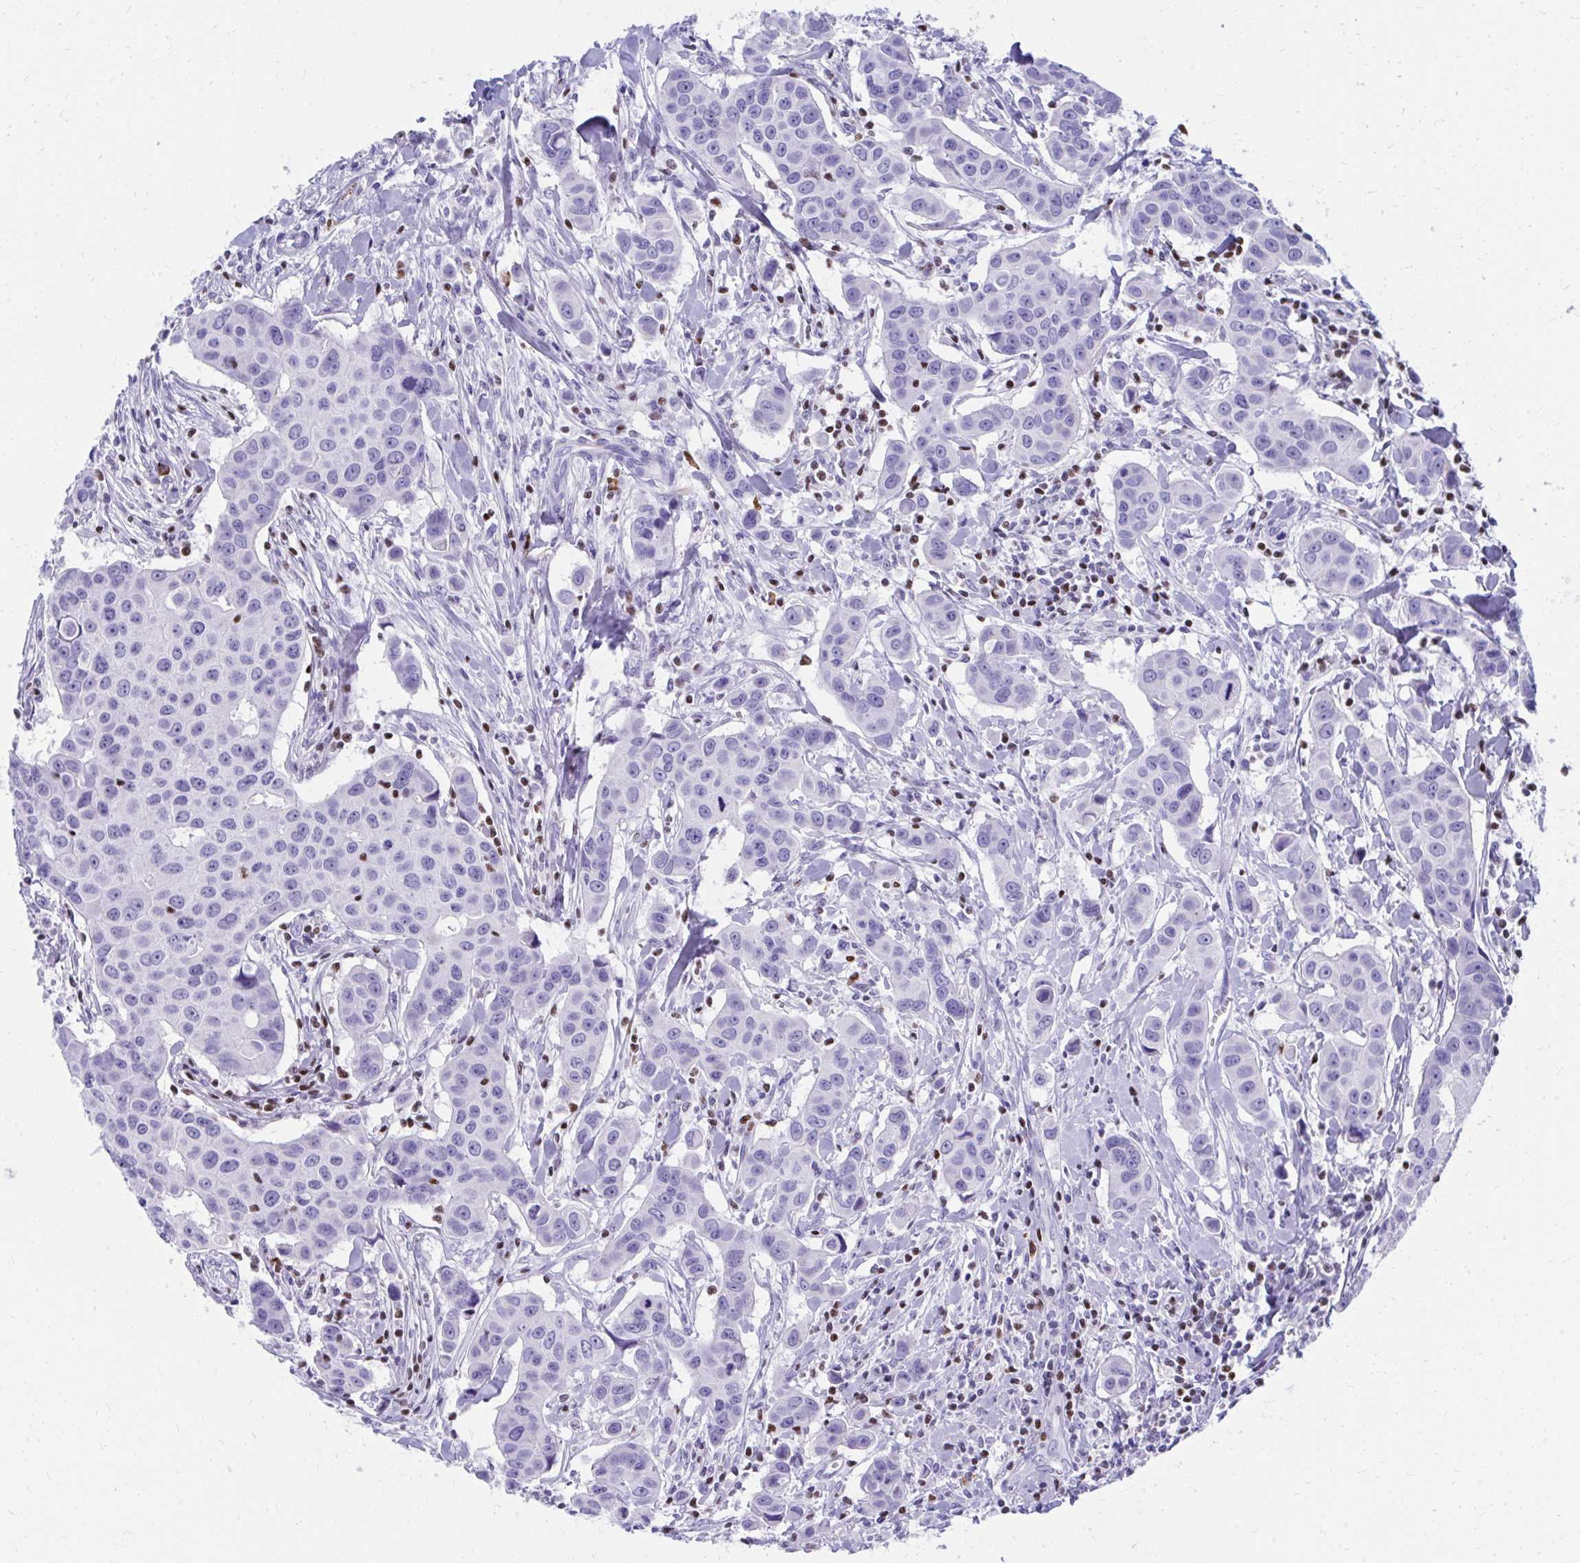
{"staining": {"intensity": "negative", "quantity": "none", "location": "none"}, "tissue": "breast cancer", "cell_type": "Tumor cells", "image_type": "cancer", "snomed": [{"axis": "morphology", "description": "Duct carcinoma"}, {"axis": "topography", "description": "Breast"}], "caption": "This is a photomicrograph of immunohistochemistry staining of breast cancer (invasive ductal carcinoma), which shows no staining in tumor cells.", "gene": "RUNX3", "patient": {"sex": "female", "age": 24}}